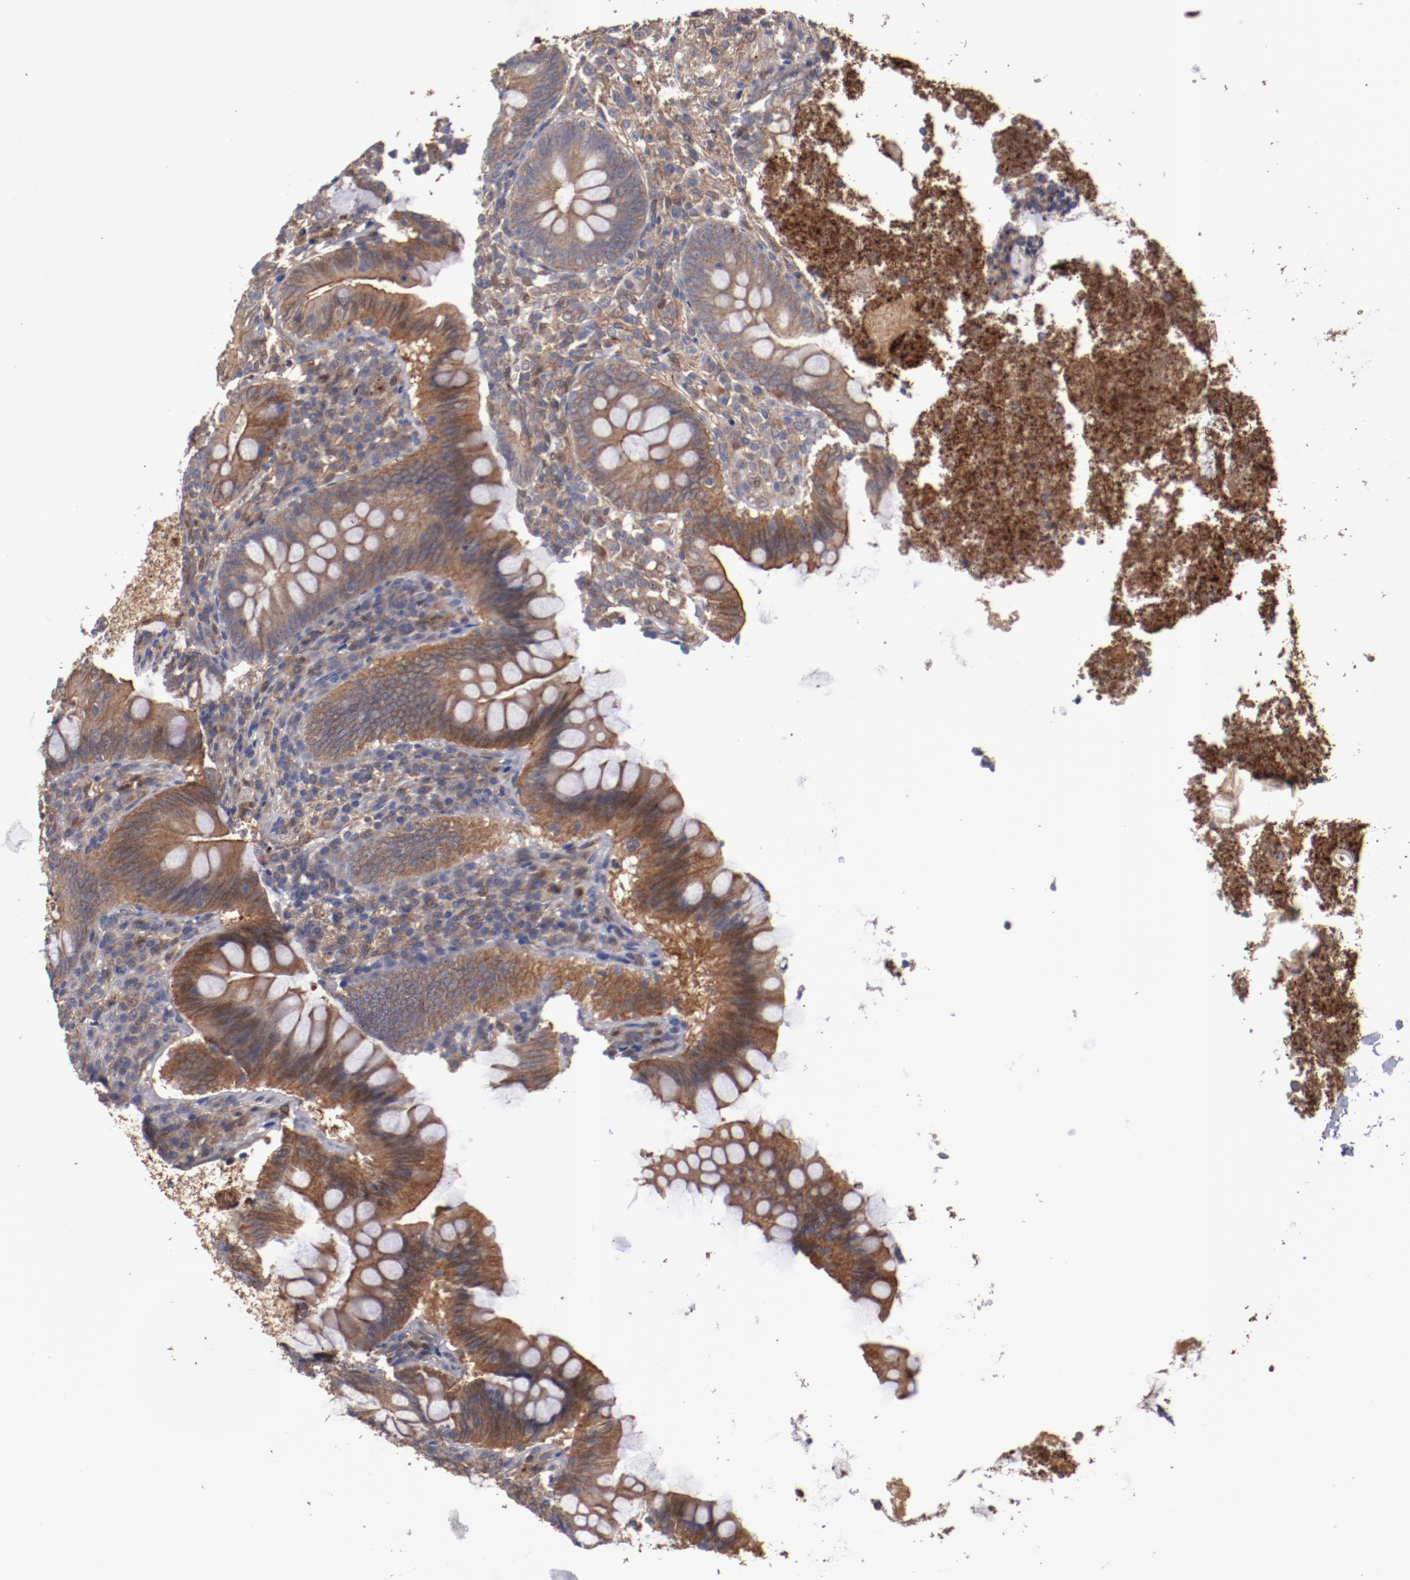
{"staining": {"intensity": "moderate", "quantity": ">75%", "location": "cytoplasmic/membranous"}, "tissue": "appendix", "cell_type": "Glandular cells", "image_type": "normal", "snomed": [{"axis": "morphology", "description": "Normal tissue, NOS"}, {"axis": "topography", "description": "Appendix"}], "caption": "Appendix stained for a protein (brown) displays moderate cytoplasmic/membranous positive expression in approximately >75% of glandular cells.", "gene": "DNAAF2", "patient": {"sex": "female", "age": 66}}